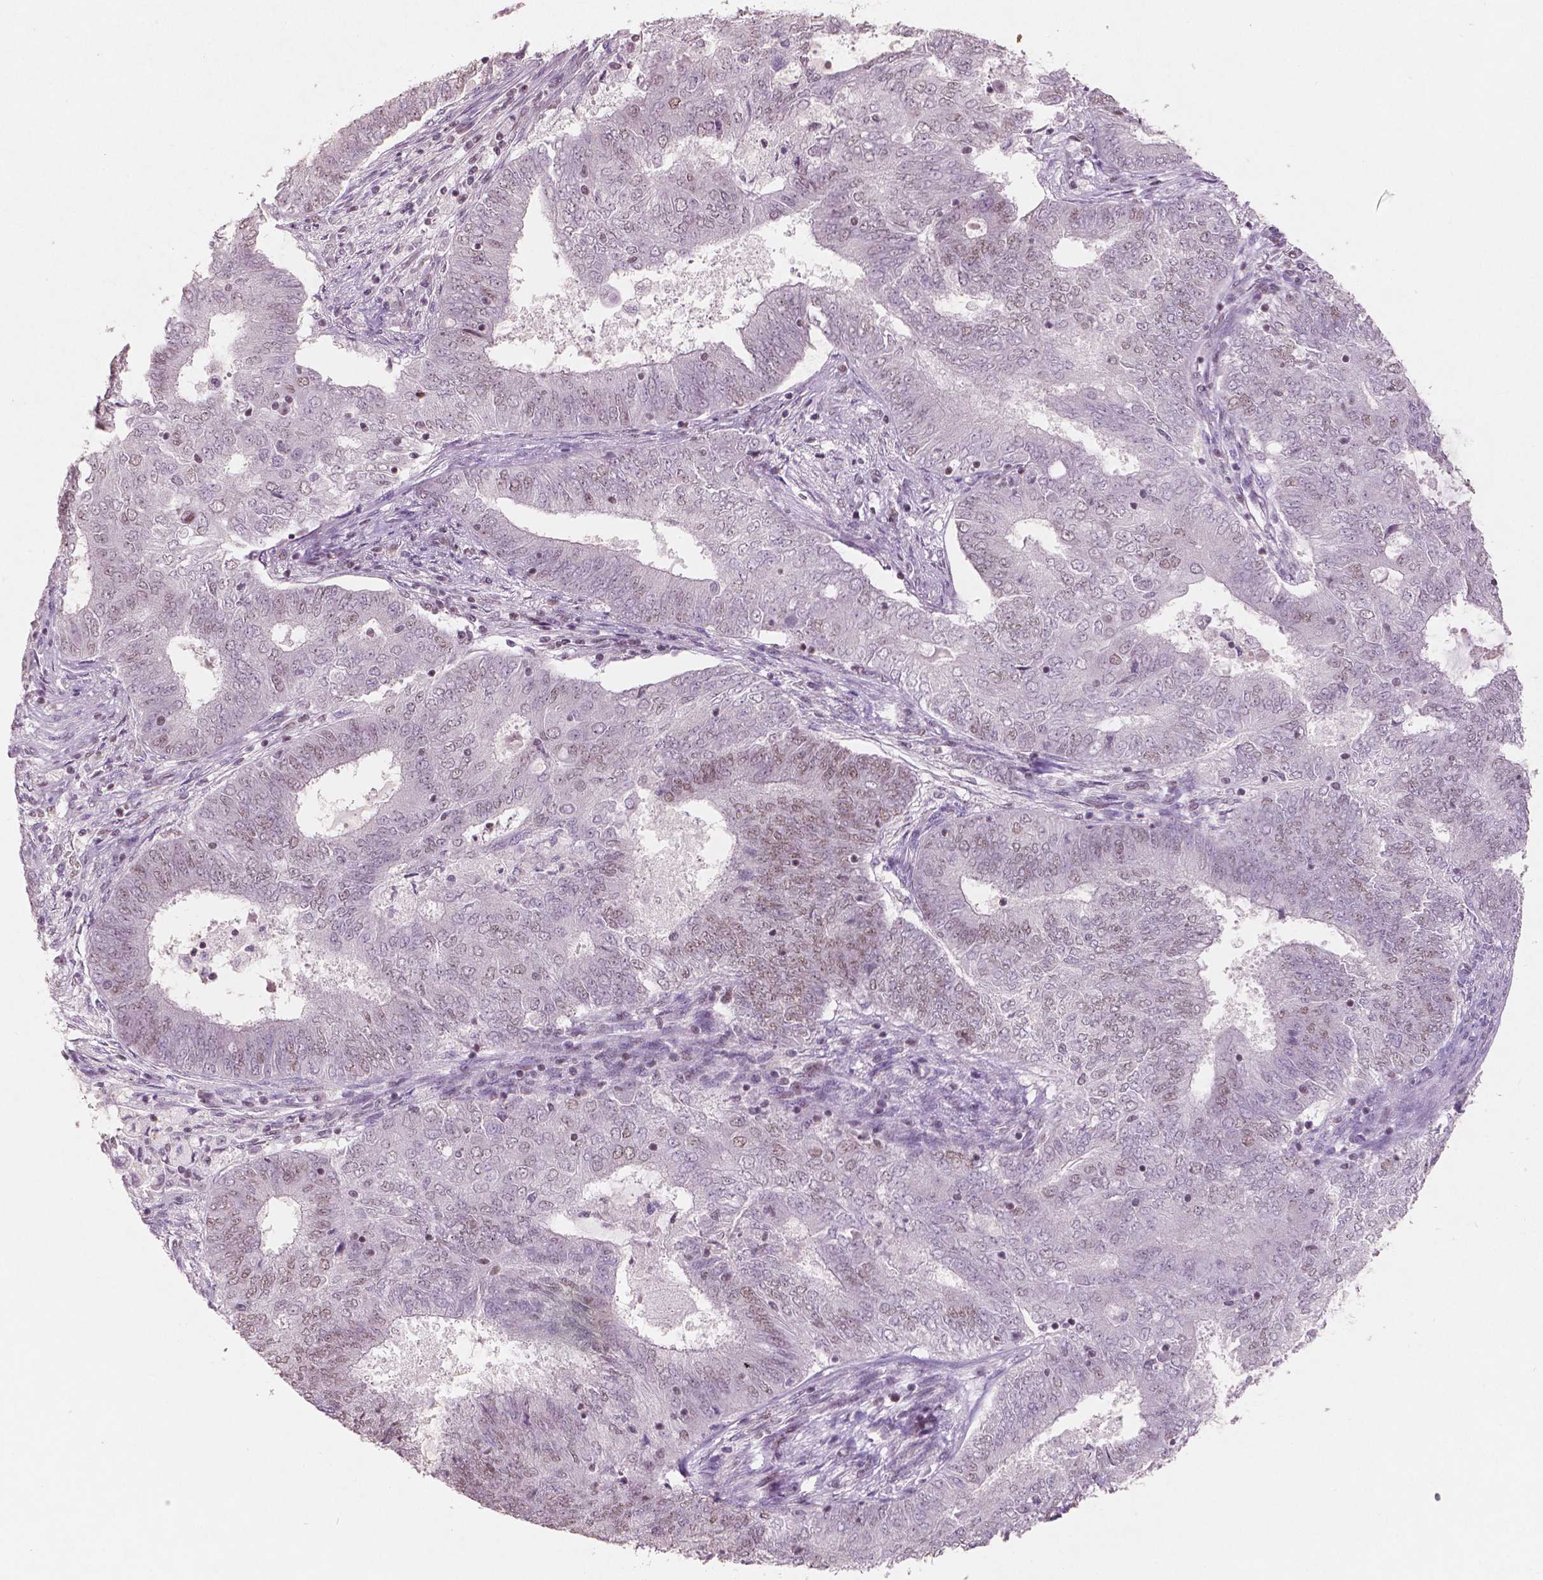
{"staining": {"intensity": "weak", "quantity": "<25%", "location": "nuclear"}, "tissue": "endometrial cancer", "cell_type": "Tumor cells", "image_type": "cancer", "snomed": [{"axis": "morphology", "description": "Adenocarcinoma, NOS"}, {"axis": "topography", "description": "Endometrium"}], "caption": "Endometrial adenocarcinoma stained for a protein using immunohistochemistry exhibits no expression tumor cells.", "gene": "BRD4", "patient": {"sex": "female", "age": 62}}